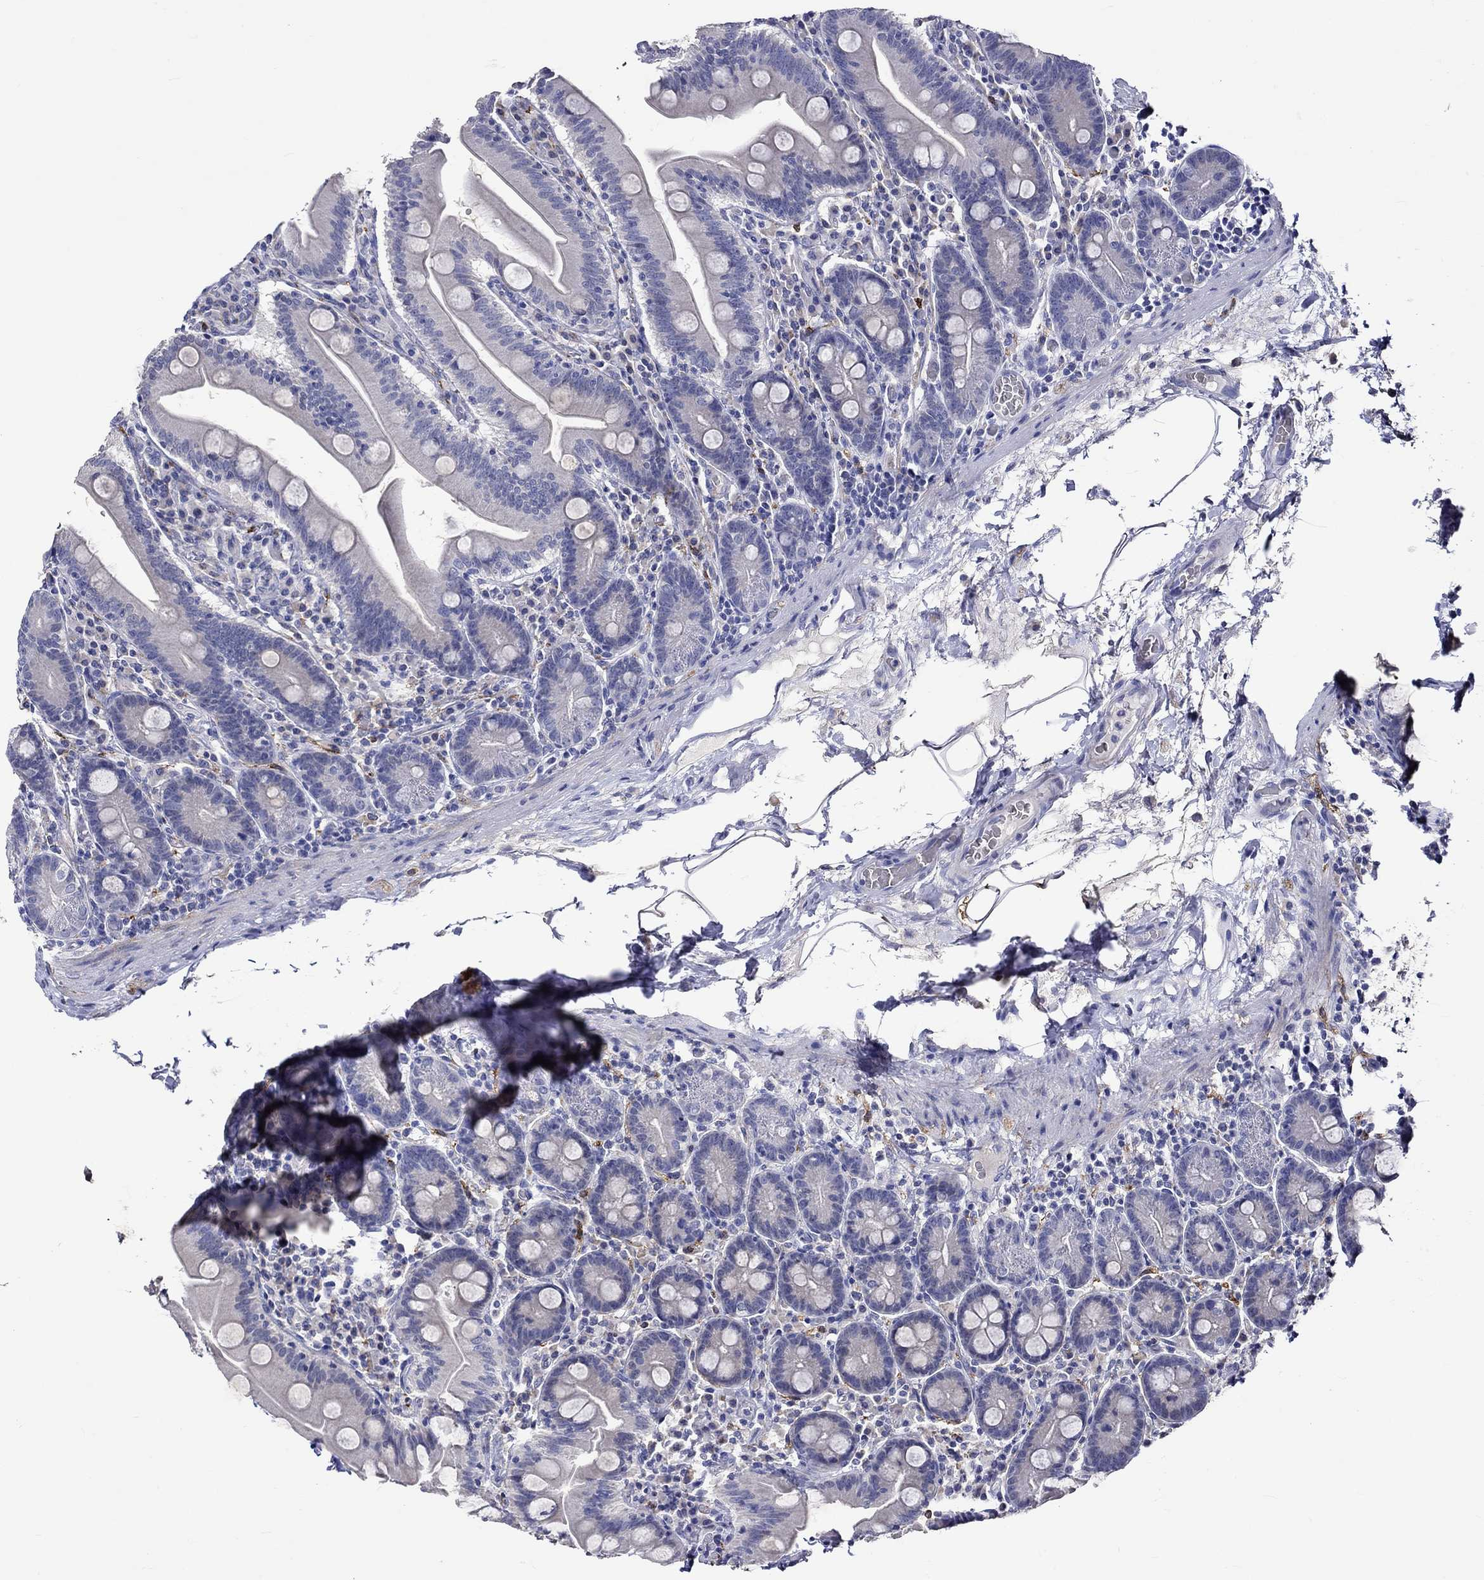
{"staining": {"intensity": "negative", "quantity": "none", "location": "none"}, "tissue": "small intestine", "cell_type": "Glandular cells", "image_type": "normal", "snomed": [{"axis": "morphology", "description": "Normal tissue, NOS"}, {"axis": "topography", "description": "Small intestine"}], "caption": "A photomicrograph of small intestine stained for a protein reveals no brown staining in glandular cells. The staining was performed using DAB (3,3'-diaminobenzidine) to visualize the protein expression in brown, while the nuclei were stained in blue with hematoxylin (Magnification: 20x).", "gene": "CRYAB", "patient": {"sex": "male", "age": 37}}